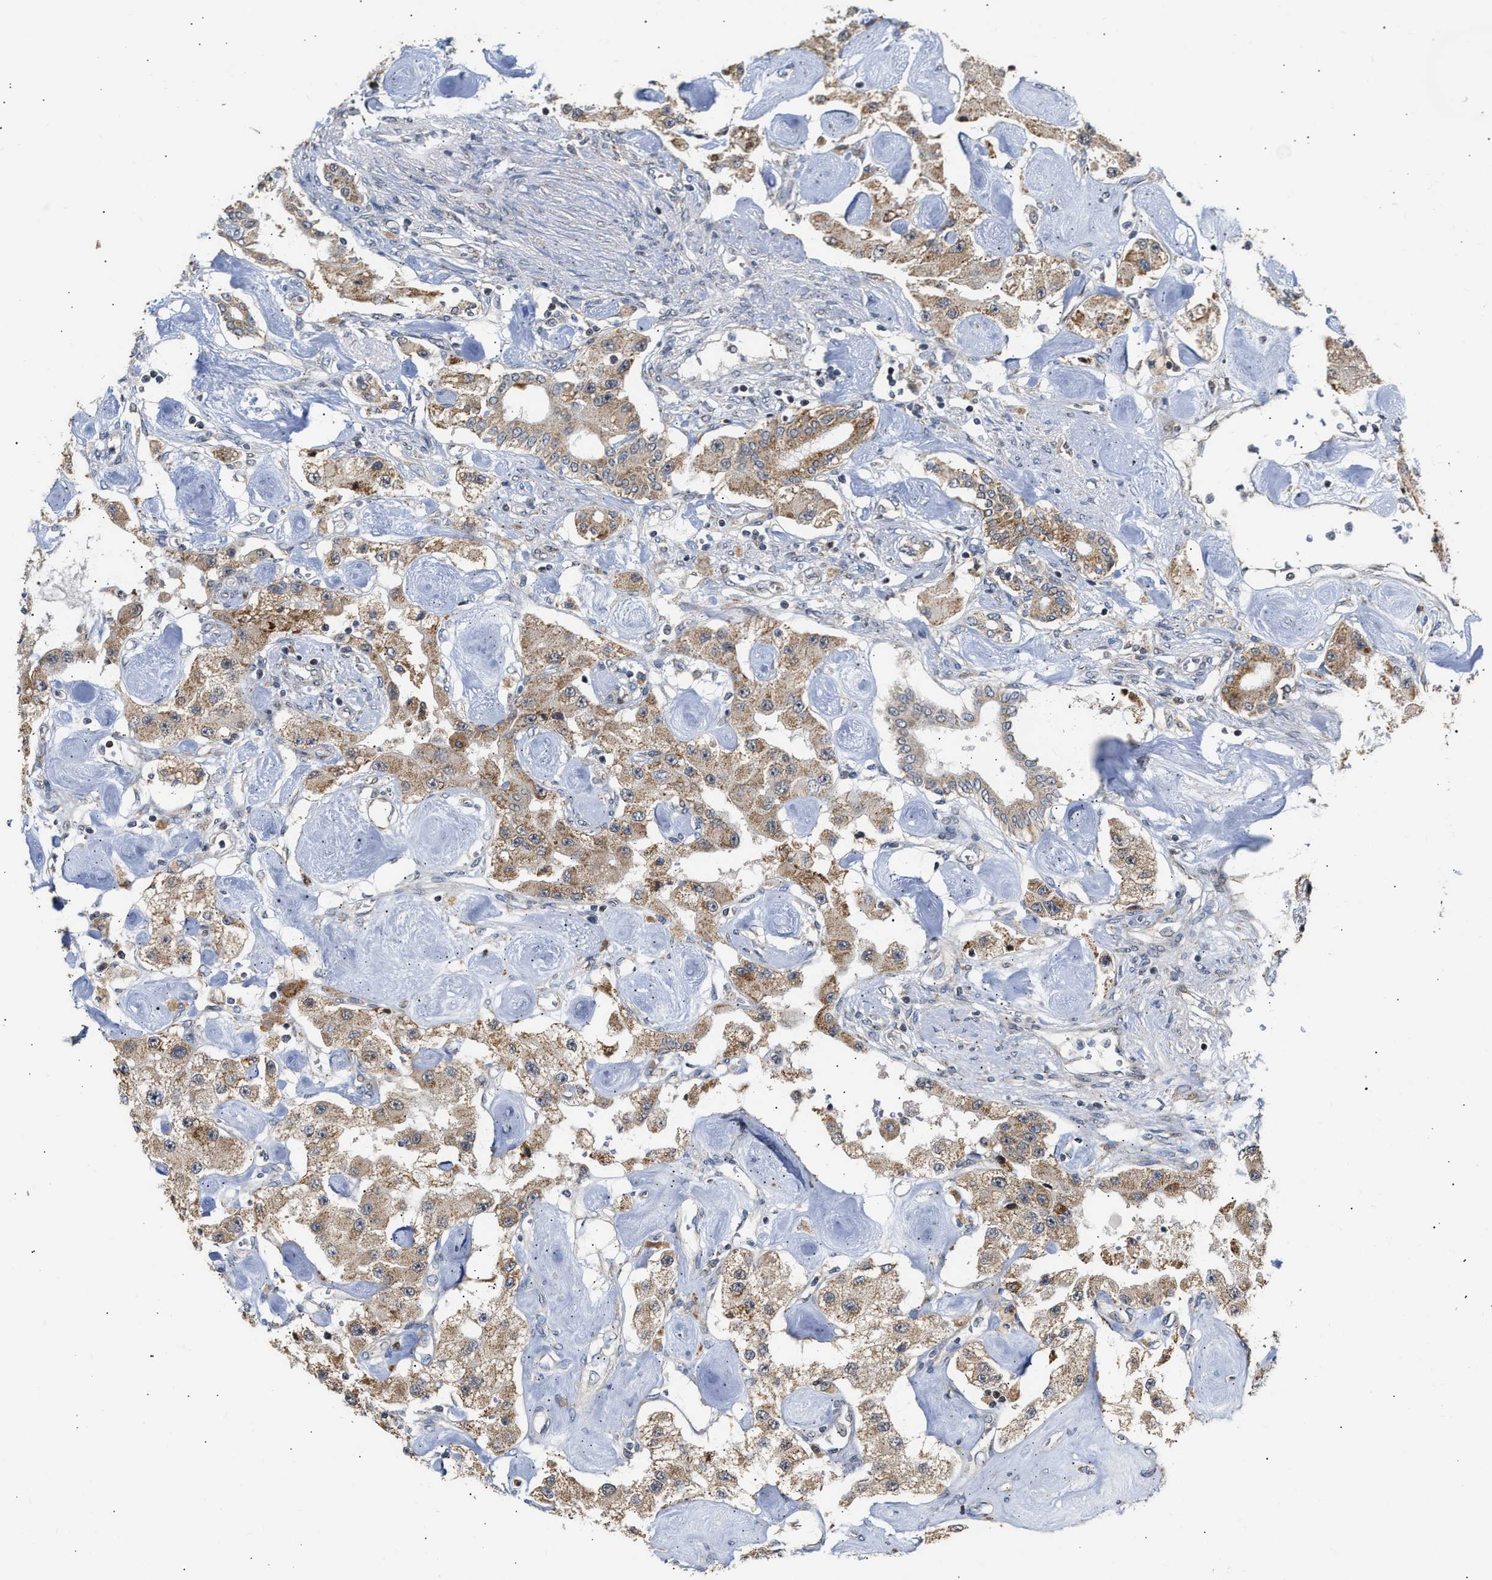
{"staining": {"intensity": "moderate", "quantity": ">75%", "location": "cytoplasmic/membranous"}, "tissue": "carcinoid", "cell_type": "Tumor cells", "image_type": "cancer", "snomed": [{"axis": "morphology", "description": "Carcinoid, malignant, NOS"}, {"axis": "topography", "description": "Pancreas"}], "caption": "A medium amount of moderate cytoplasmic/membranous positivity is seen in about >75% of tumor cells in carcinoid (malignant) tissue. (DAB (3,3'-diaminobenzidine) IHC, brown staining for protein, blue staining for nuclei).", "gene": "DEPTOR", "patient": {"sex": "male", "age": 41}}